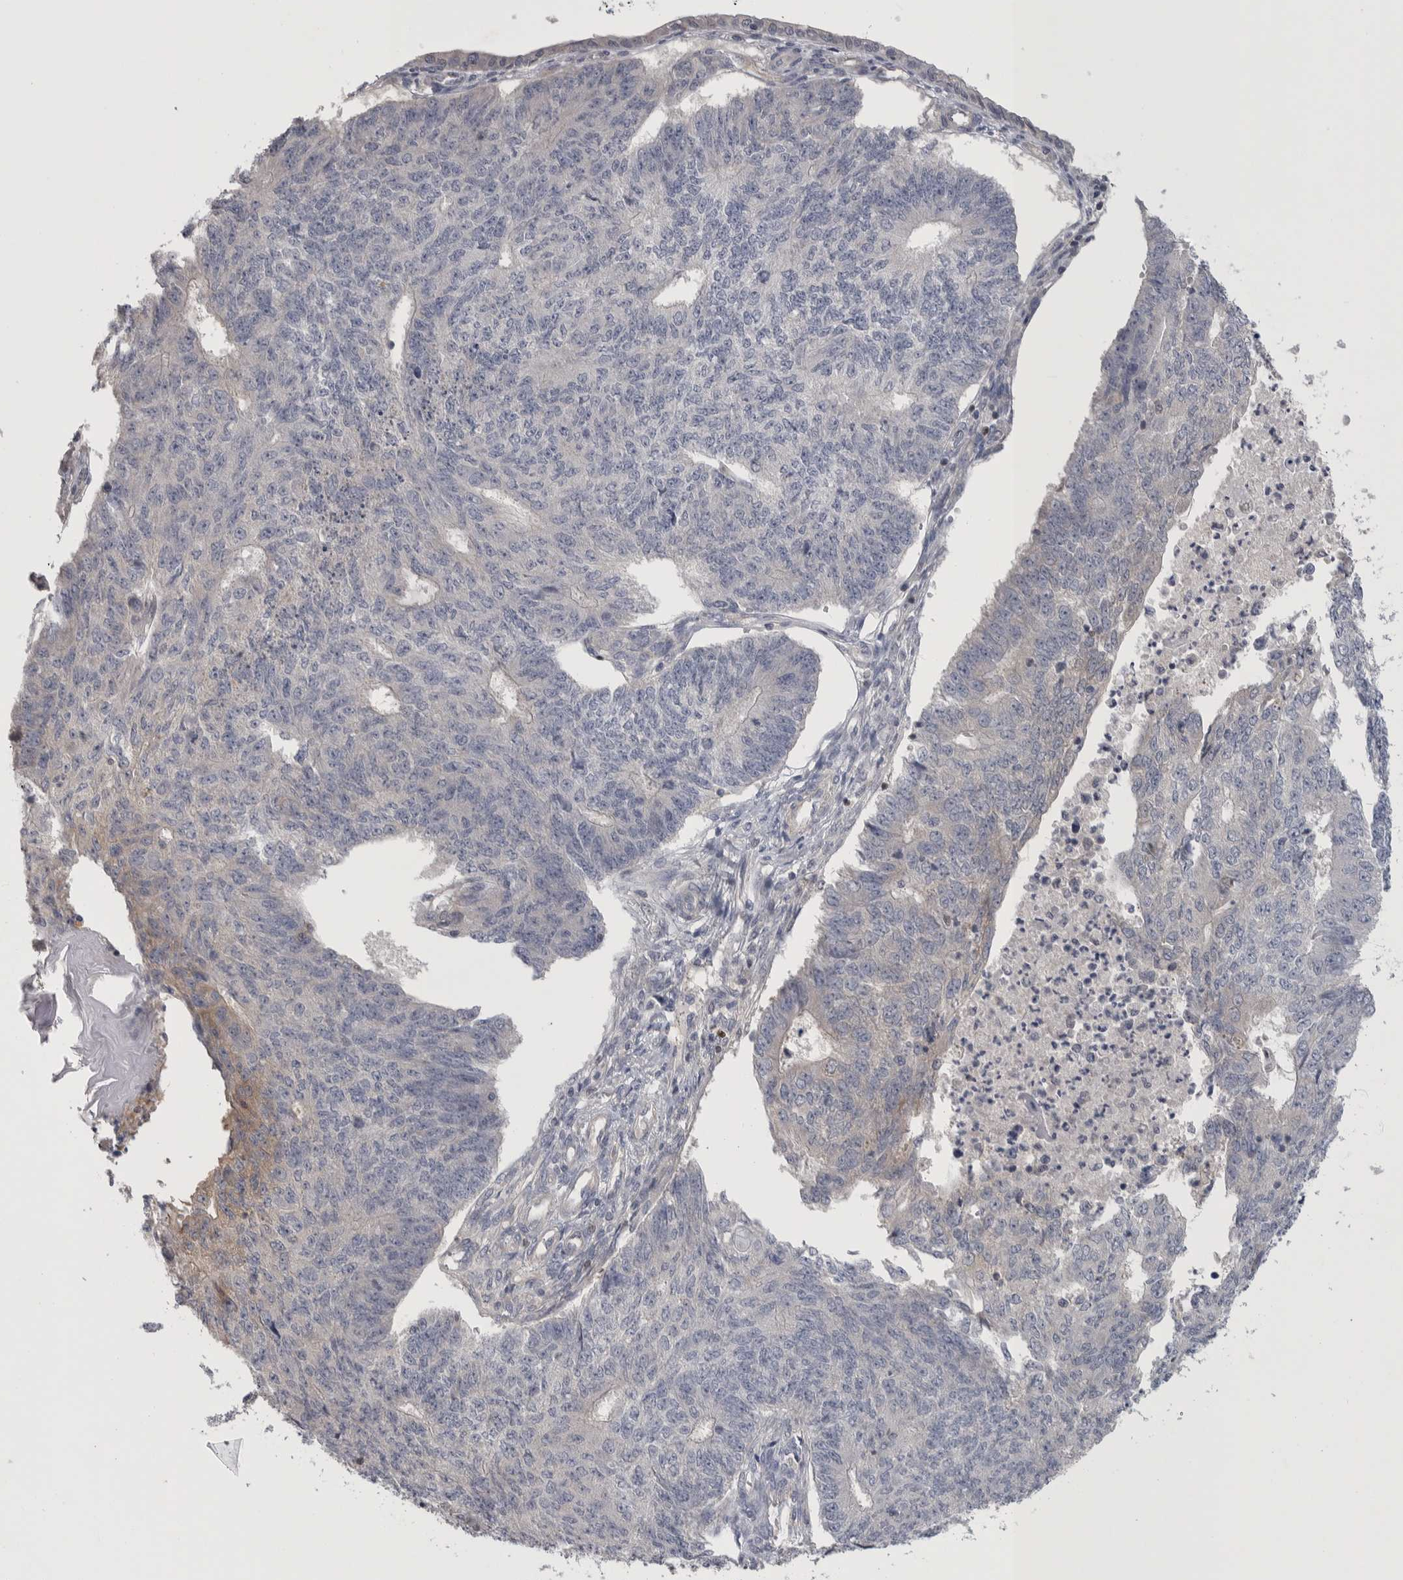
{"staining": {"intensity": "weak", "quantity": "<25%", "location": "cytoplasmic/membranous"}, "tissue": "endometrial cancer", "cell_type": "Tumor cells", "image_type": "cancer", "snomed": [{"axis": "morphology", "description": "Adenocarcinoma, NOS"}, {"axis": "topography", "description": "Endometrium"}], "caption": "DAB immunohistochemical staining of human endometrial cancer exhibits no significant staining in tumor cells.", "gene": "NFKB2", "patient": {"sex": "female", "age": 32}}